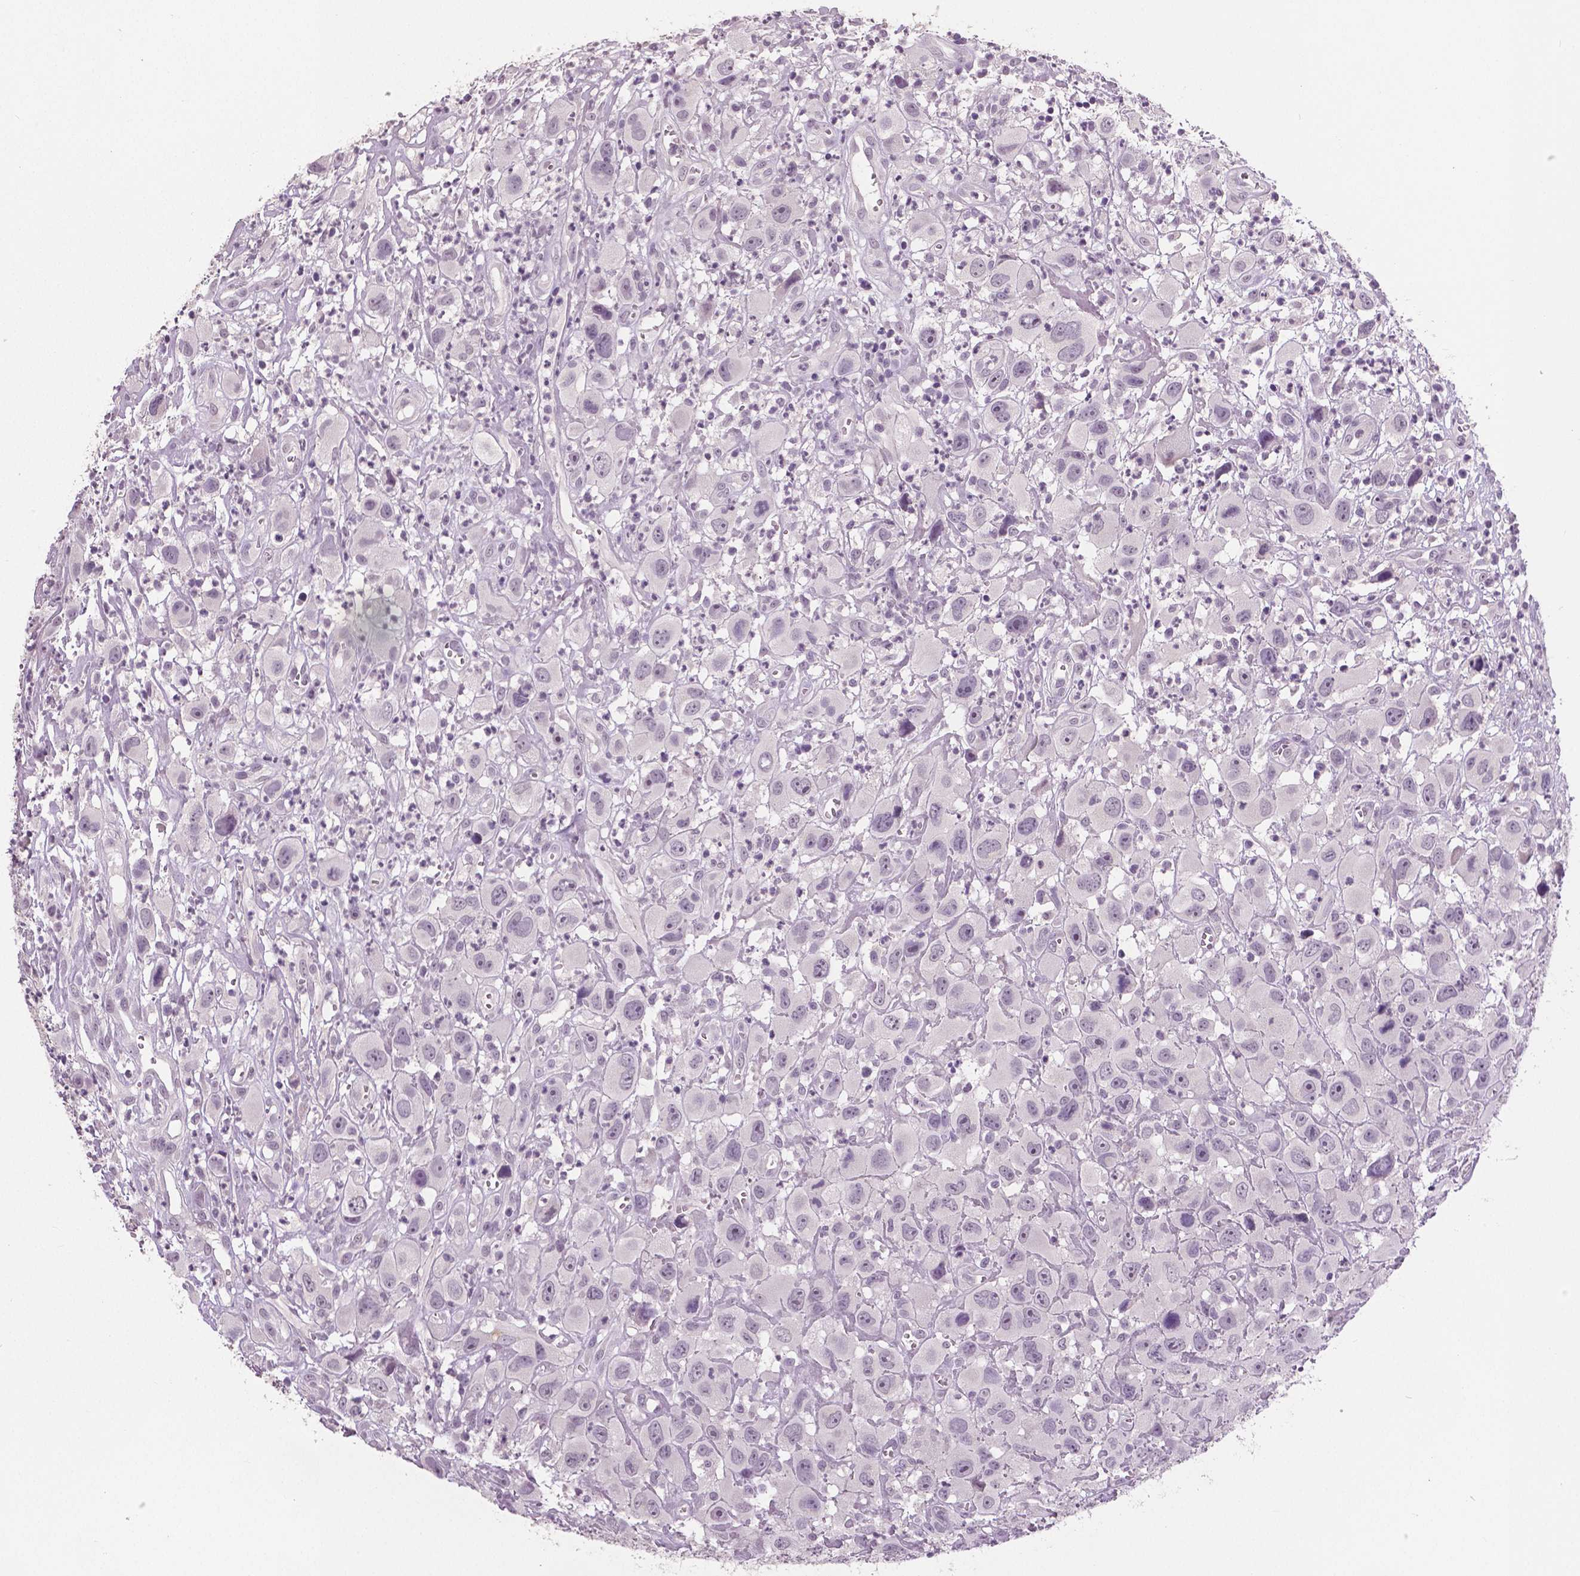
{"staining": {"intensity": "negative", "quantity": "none", "location": "none"}, "tissue": "head and neck cancer", "cell_type": "Tumor cells", "image_type": "cancer", "snomed": [{"axis": "morphology", "description": "Squamous cell carcinoma, NOS"}, {"axis": "morphology", "description": "Squamous cell carcinoma, metastatic, NOS"}, {"axis": "topography", "description": "Oral tissue"}, {"axis": "topography", "description": "Head-Neck"}], "caption": "DAB (3,3'-diaminobenzidine) immunohistochemical staining of head and neck cancer (metastatic squamous cell carcinoma) reveals no significant staining in tumor cells.", "gene": "NECAB1", "patient": {"sex": "female", "age": 85}}